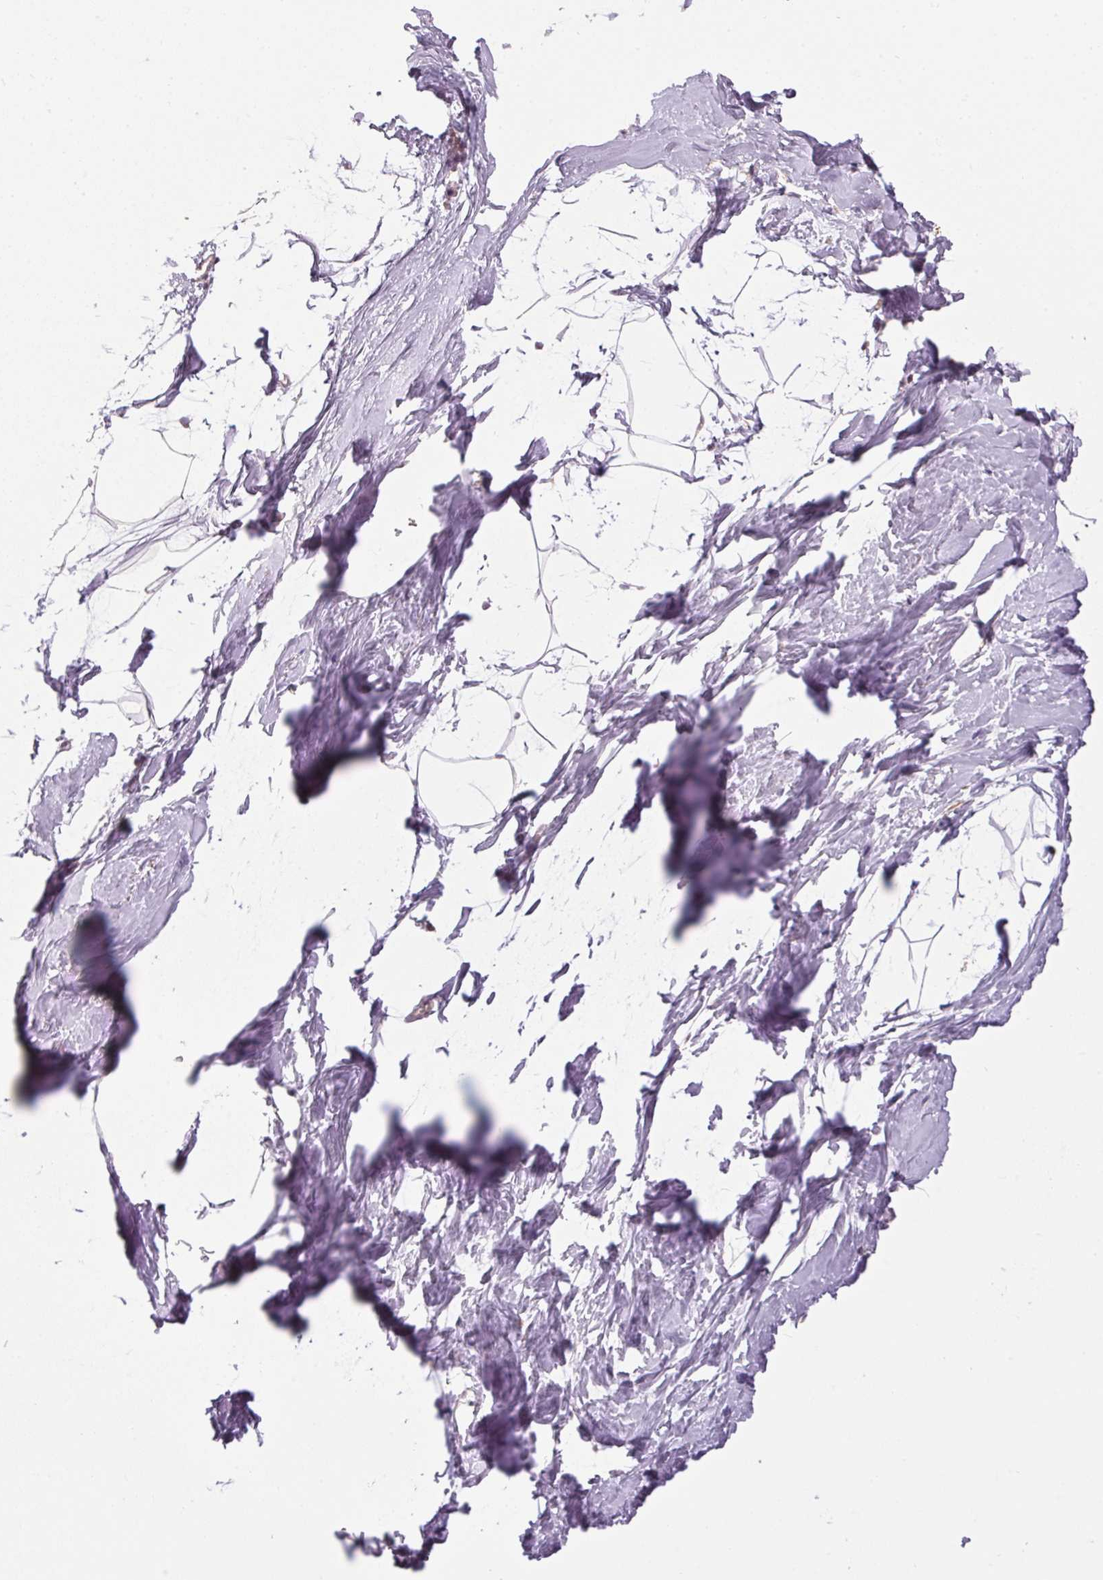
{"staining": {"intensity": "negative", "quantity": "none", "location": "none"}, "tissue": "breast", "cell_type": "Adipocytes", "image_type": "normal", "snomed": [{"axis": "morphology", "description": "Normal tissue, NOS"}, {"axis": "topography", "description": "Breast"}], "caption": "This image is of normal breast stained with IHC to label a protein in brown with the nuclei are counter-stained blue. There is no positivity in adipocytes.", "gene": "SC5D", "patient": {"sex": "female", "age": 32}}